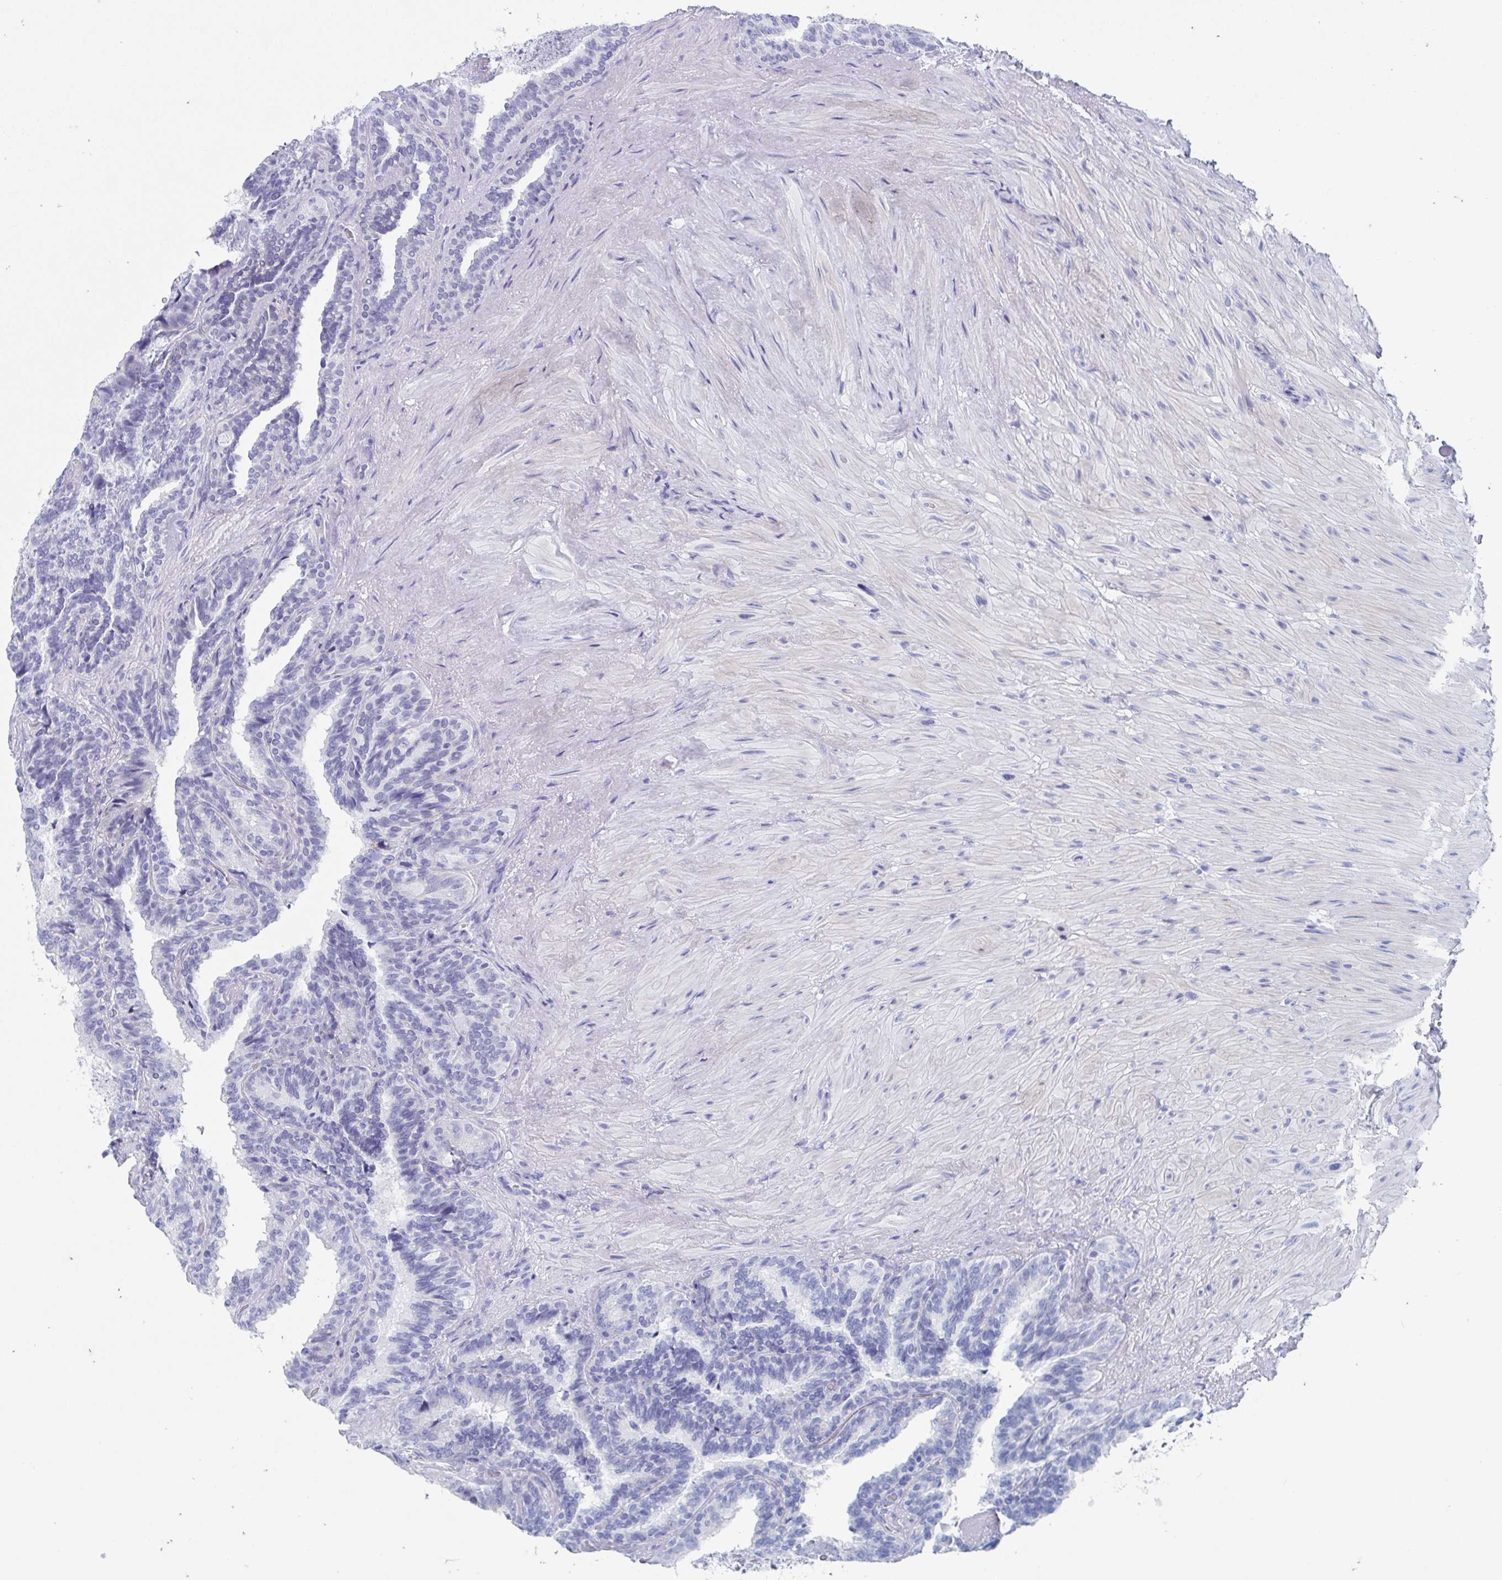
{"staining": {"intensity": "negative", "quantity": "none", "location": "none"}, "tissue": "seminal vesicle", "cell_type": "Glandular cells", "image_type": "normal", "snomed": [{"axis": "morphology", "description": "Normal tissue, NOS"}, {"axis": "topography", "description": "Seminal veicle"}], "caption": "This micrograph is of benign seminal vesicle stained with immunohistochemistry to label a protein in brown with the nuclei are counter-stained blue. There is no expression in glandular cells.", "gene": "ZPBP", "patient": {"sex": "male", "age": 60}}